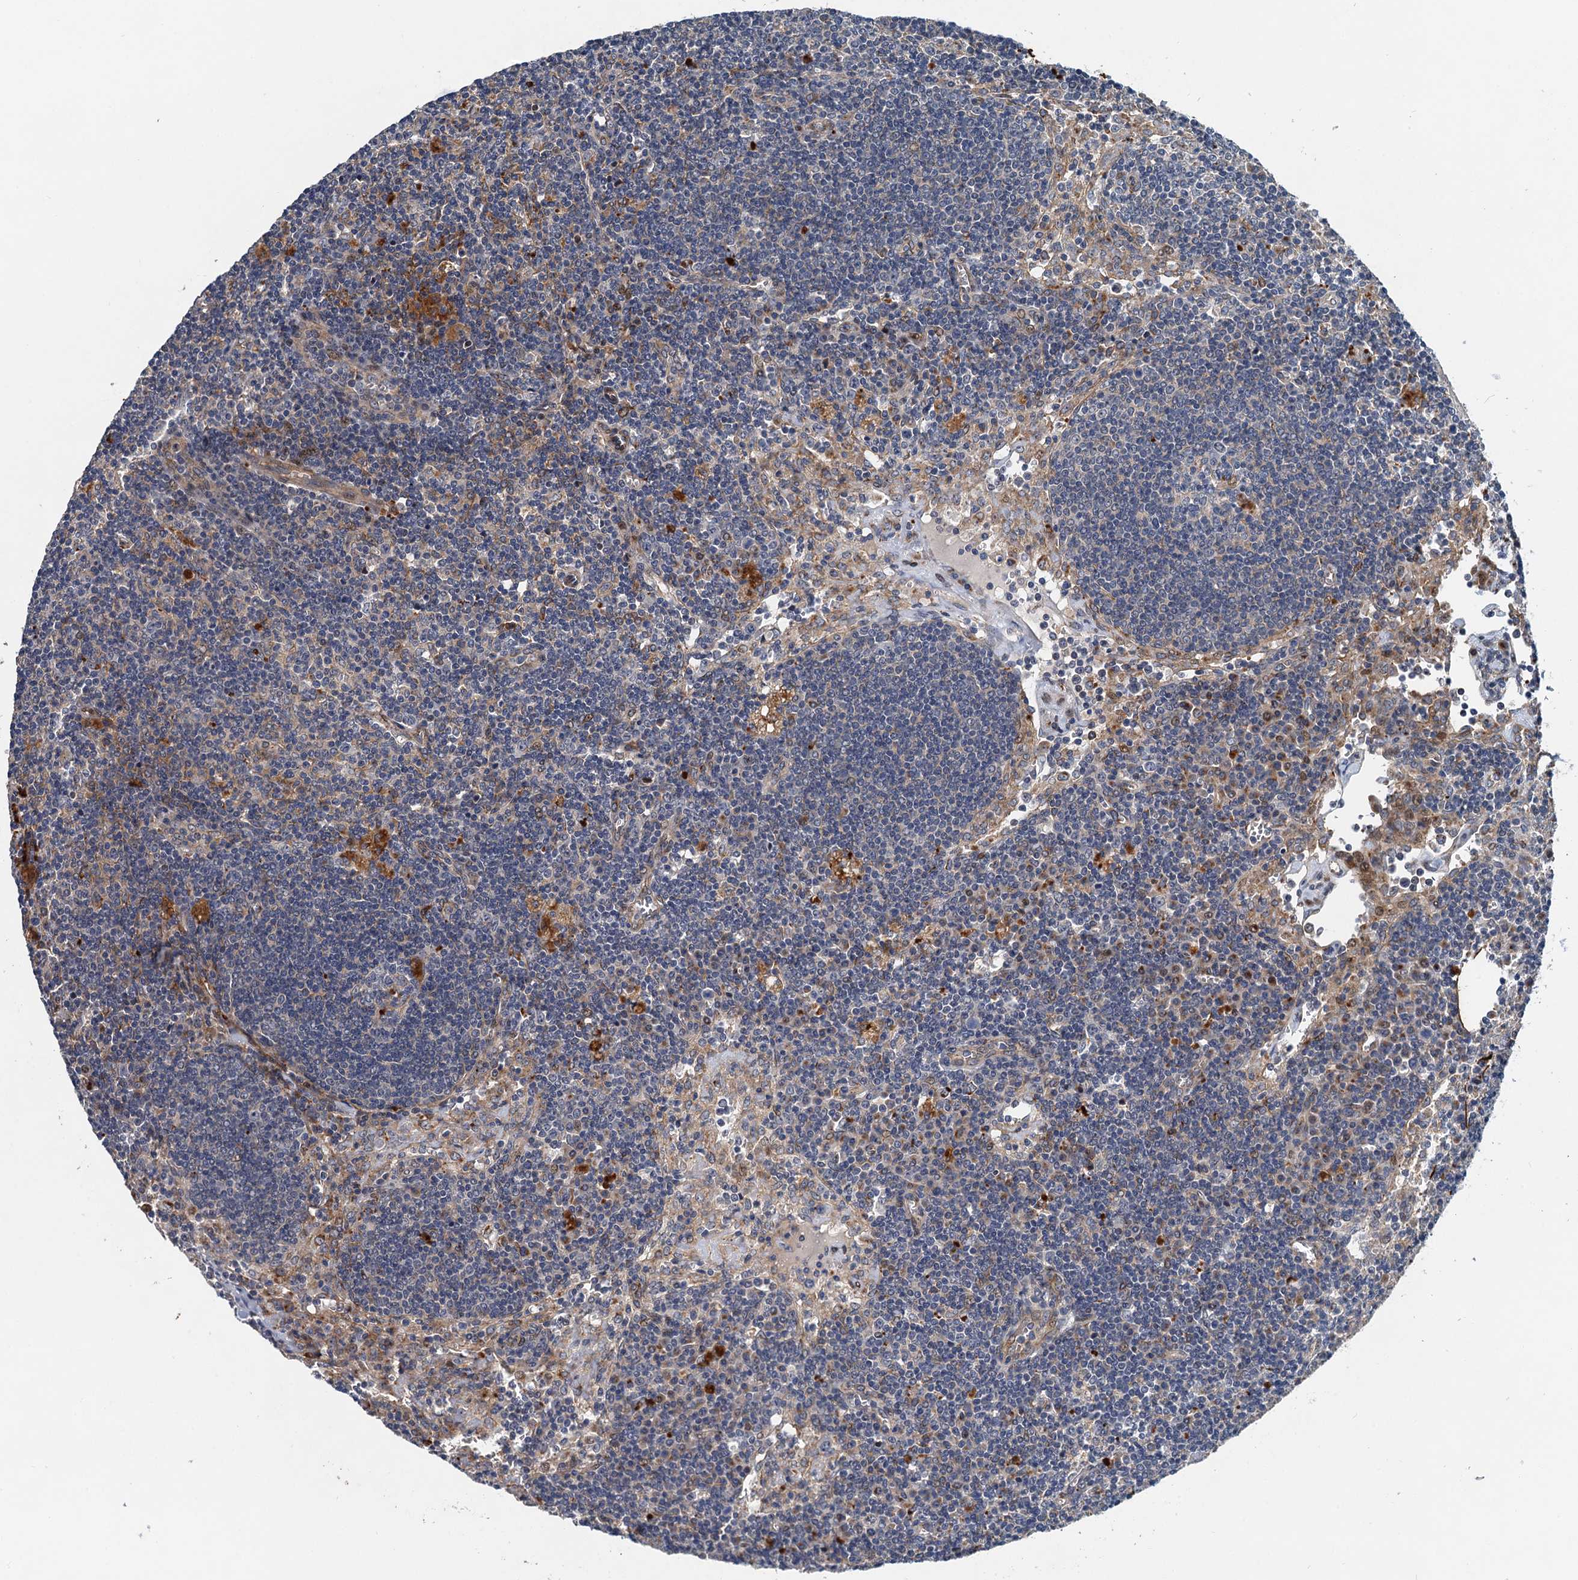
{"staining": {"intensity": "moderate", "quantity": "<25%", "location": "cytoplasmic/membranous"}, "tissue": "lymph node", "cell_type": "Germinal center cells", "image_type": "normal", "snomed": [{"axis": "morphology", "description": "Normal tissue, NOS"}, {"axis": "topography", "description": "Lymph node"}], "caption": "Unremarkable lymph node was stained to show a protein in brown. There is low levels of moderate cytoplasmic/membranous staining in approximately <25% of germinal center cells.", "gene": "NBEA", "patient": {"sex": "male", "age": 58}}